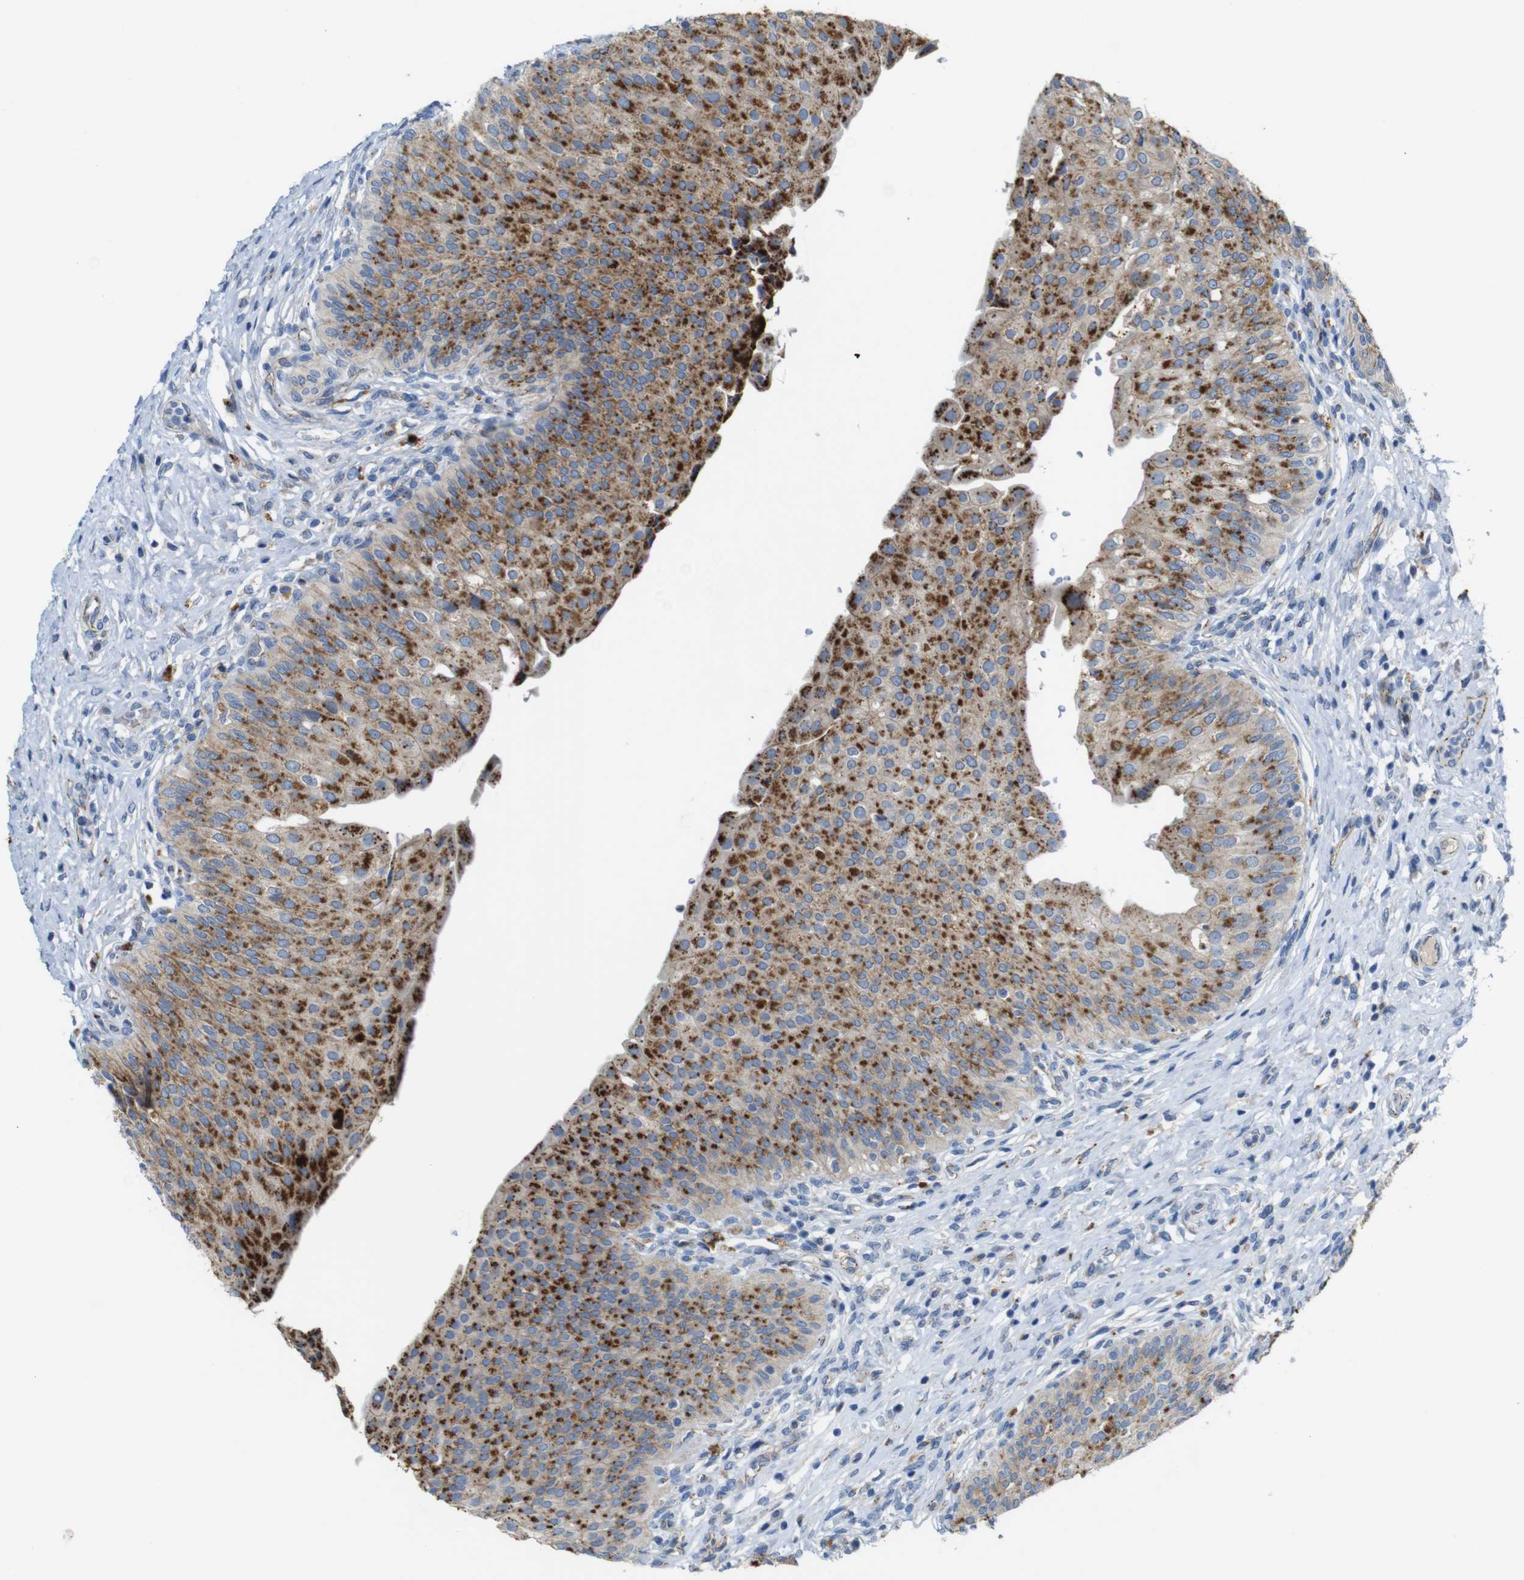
{"staining": {"intensity": "moderate", "quantity": ">75%", "location": "cytoplasmic/membranous"}, "tissue": "urinary bladder", "cell_type": "Urothelial cells", "image_type": "normal", "snomed": [{"axis": "morphology", "description": "Normal tissue, NOS"}, {"axis": "topography", "description": "Urinary bladder"}], "caption": "The immunohistochemical stain labels moderate cytoplasmic/membranous positivity in urothelial cells of unremarkable urinary bladder.", "gene": "NHLRC3", "patient": {"sex": "male", "age": 46}}